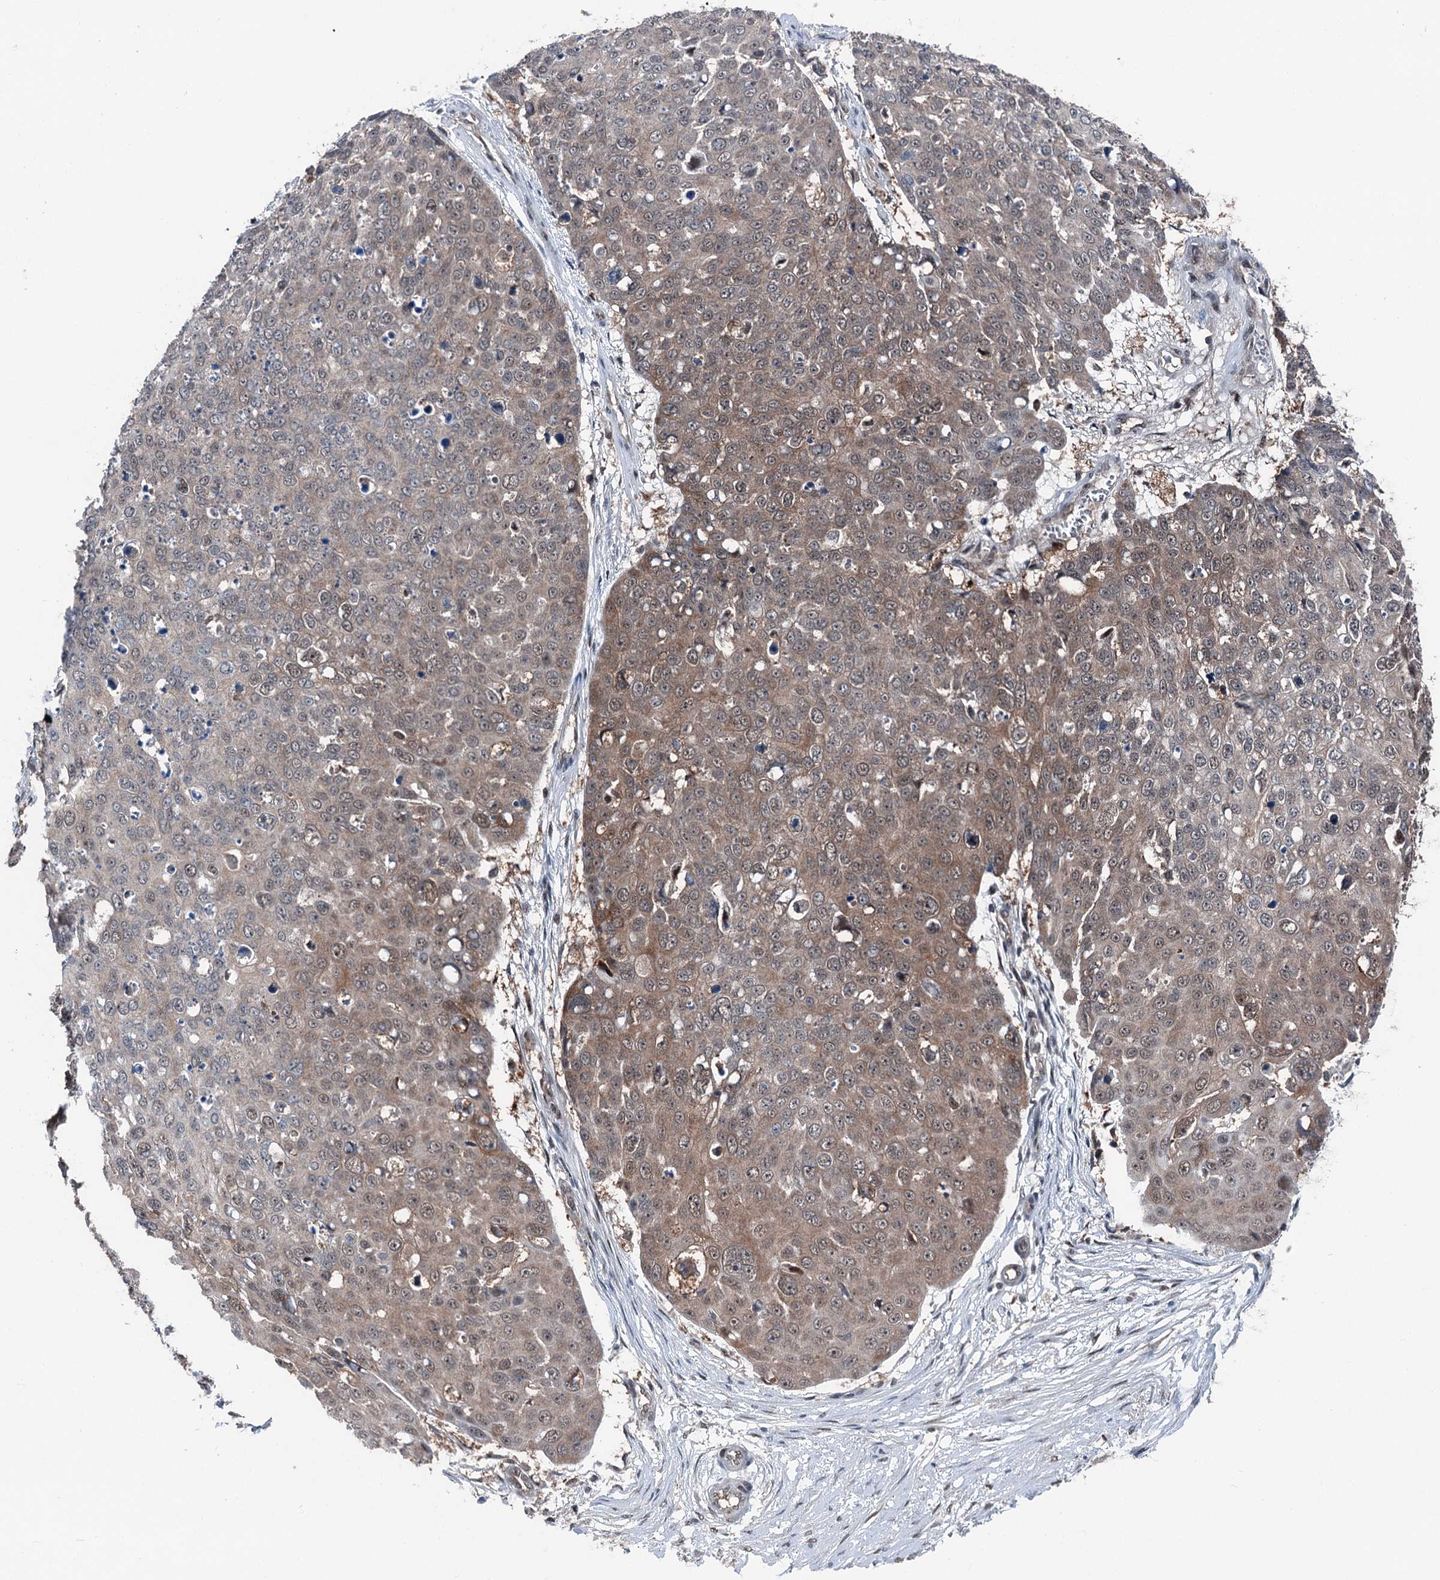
{"staining": {"intensity": "moderate", "quantity": "25%-75%", "location": "cytoplasmic/membranous,nuclear"}, "tissue": "skin cancer", "cell_type": "Tumor cells", "image_type": "cancer", "snomed": [{"axis": "morphology", "description": "Squamous cell carcinoma, NOS"}, {"axis": "topography", "description": "Skin"}], "caption": "Squamous cell carcinoma (skin) stained for a protein shows moderate cytoplasmic/membranous and nuclear positivity in tumor cells.", "gene": "PSMD13", "patient": {"sex": "male", "age": 71}}